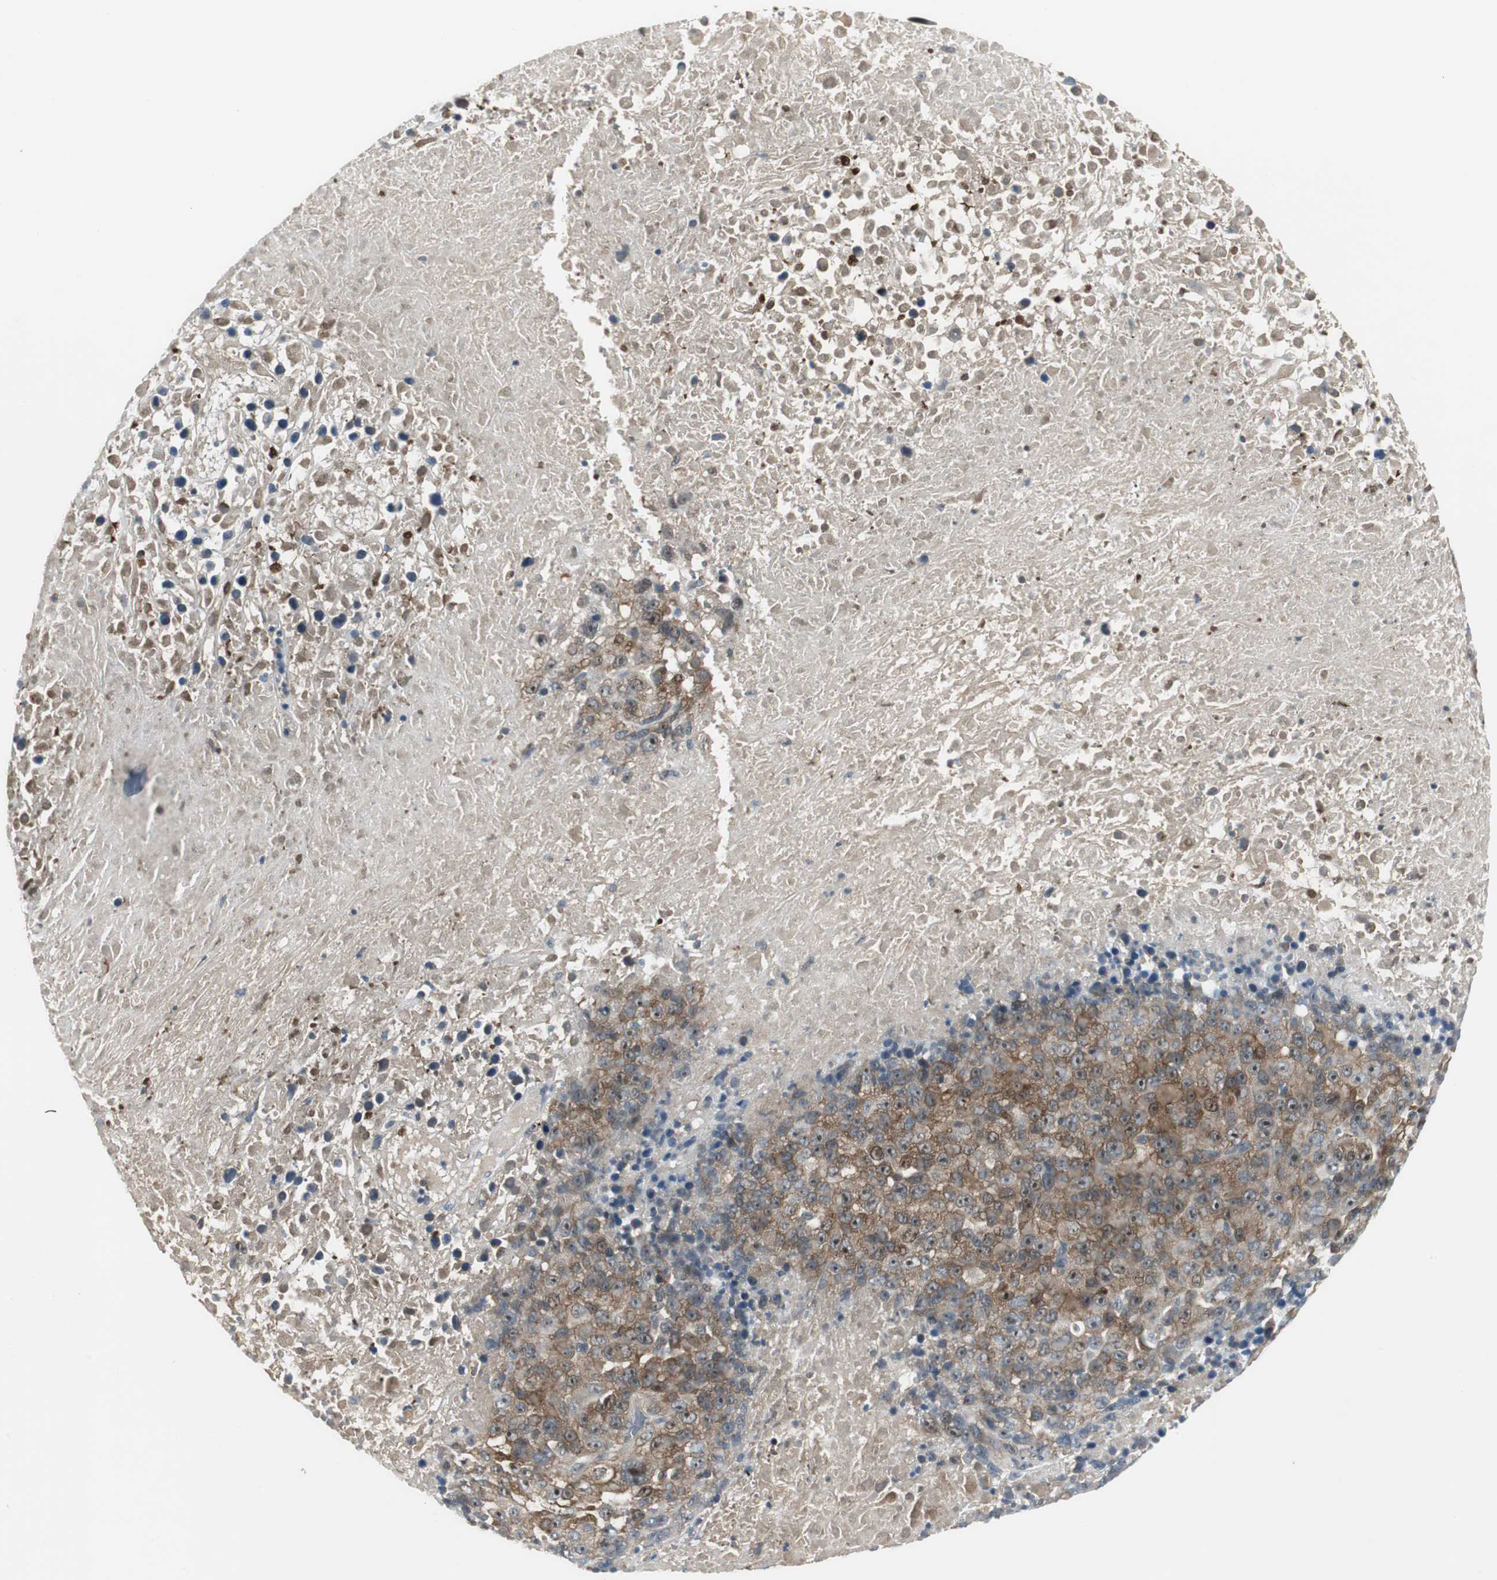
{"staining": {"intensity": "moderate", "quantity": ">75%", "location": "cytoplasmic/membranous,nuclear"}, "tissue": "melanoma", "cell_type": "Tumor cells", "image_type": "cancer", "snomed": [{"axis": "morphology", "description": "Malignant melanoma, Metastatic site"}, {"axis": "topography", "description": "Cerebral cortex"}], "caption": "This image shows IHC staining of human melanoma, with medium moderate cytoplasmic/membranous and nuclear positivity in approximately >75% of tumor cells.", "gene": "FHL2", "patient": {"sex": "female", "age": 52}}